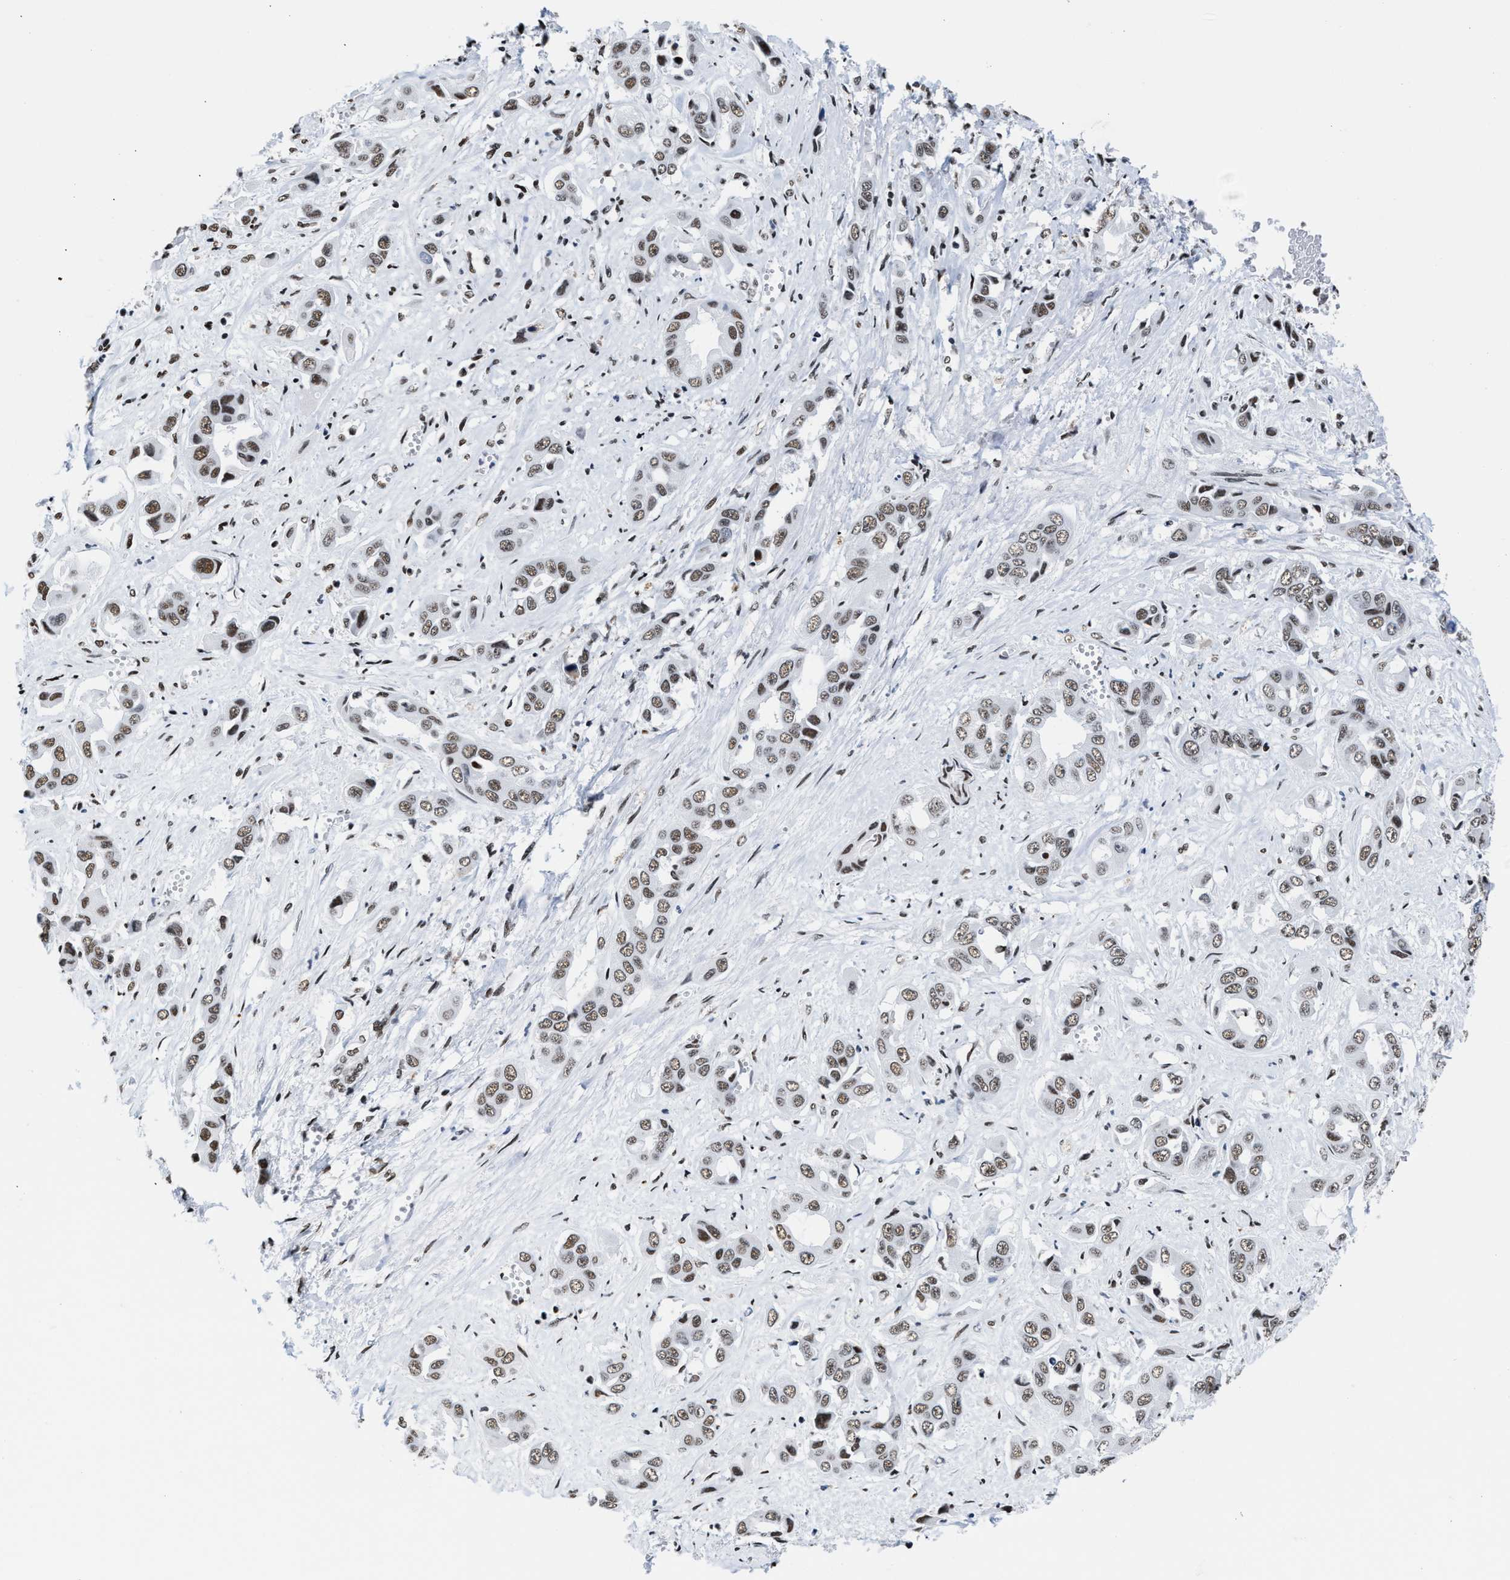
{"staining": {"intensity": "strong", "quantity": "25%-75%", "location": "nuclear"}, "tissue": "liver cancer", "cell_type": "Tumor cells", "image_type": "cancer", "snomed": [{"axis": "morphology", "description": "Cholangiocarcinoma"}, {"axis": "topography", "description": "Liver"}], "caption": "A histopathology image of liver cholangiocarcinoma stained for a protein displays strong nuclear brown staining in tumor cells. Using DAB (3,3'-diaminobenzidine) (brown) and hematoxylin (blue) stains, captured at high magnification using brightfield microscopy.", "gene": "SMARCC2", "patient": {"sex": "female", "age": 52}}